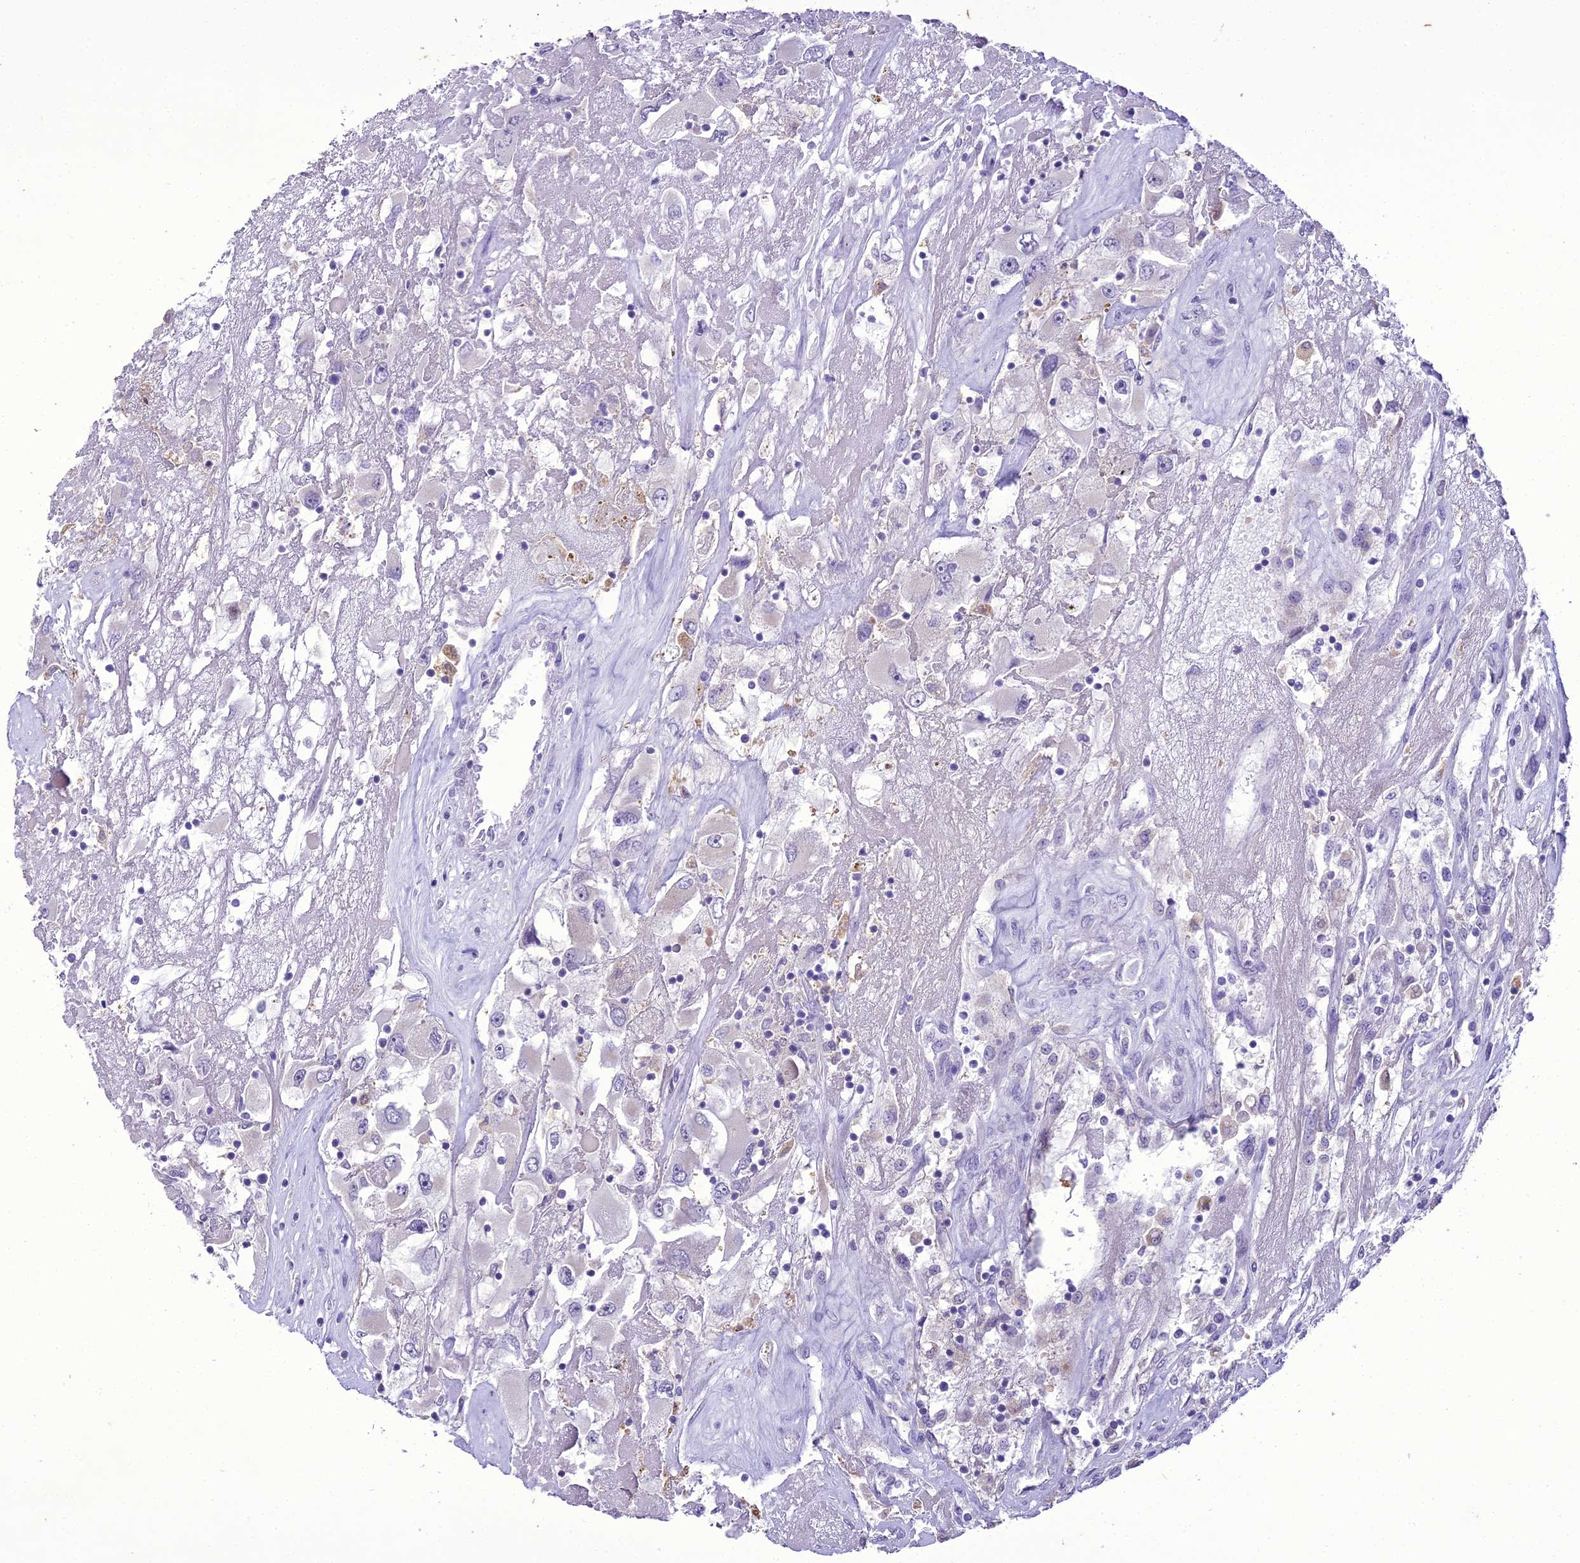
{"staining": {"intensity": "negative", "quantity": "none", "location": "none"}, "tissue": "renal cancer", "cell_type": "Tumor cells", "image_type": "cancer", "snomed": [{"axis": "morphology", "description": "Adenocarcinoma, NOS"}, {"axis": "topography", "description": "Kidney"}], "caption": "Immunohistochemistry image of neoplastic tissue: renal cancer (adenocarcinoma) stained with DAB (3,3'-diaminobenzidine) exhibits no significant protein expression in tumor cells.", "gene": "SCRT1", "patient": {"sex": "female", "age": 52}}